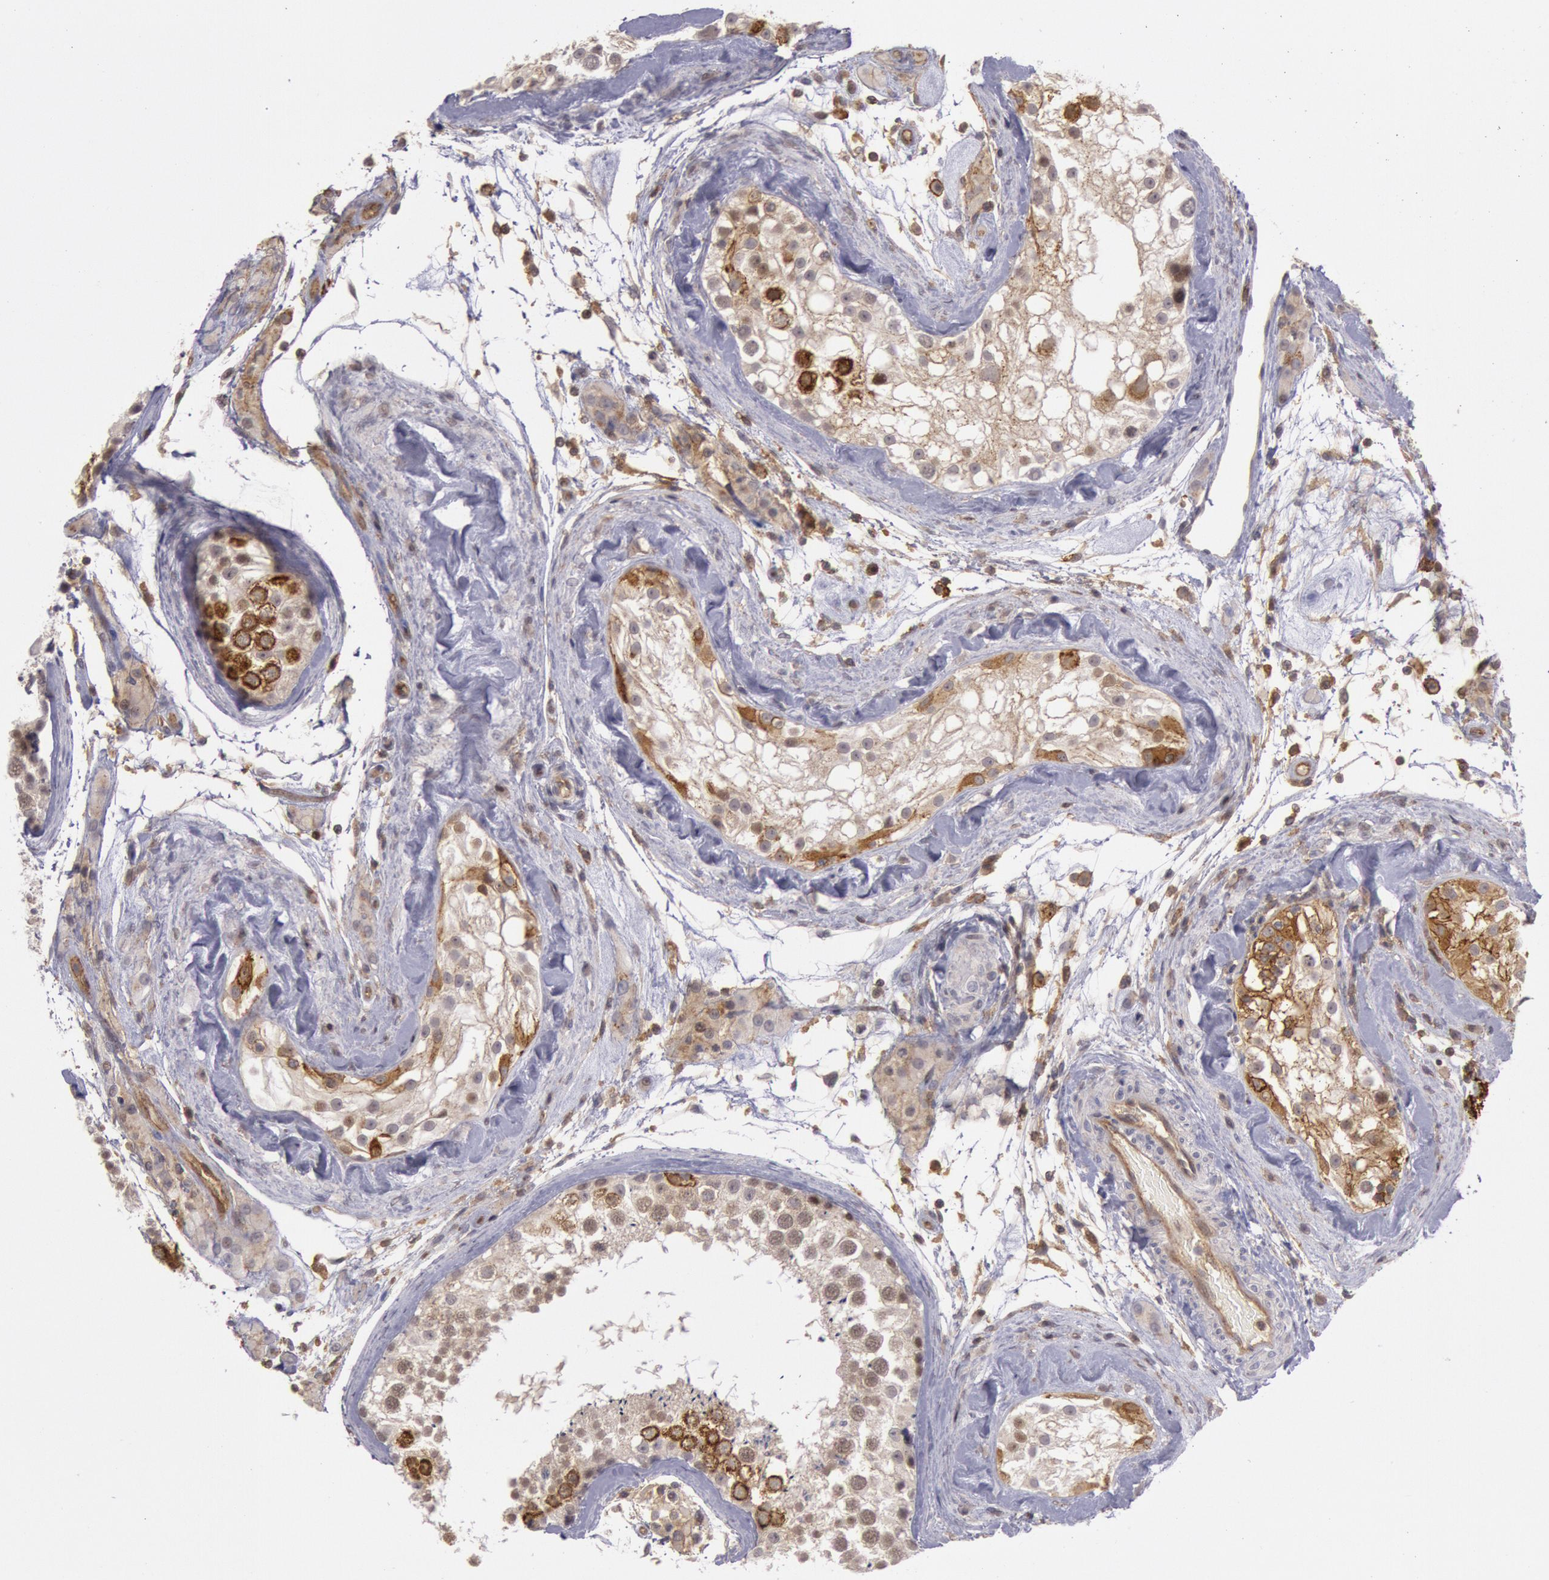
{"staining": {"intensity": "weak", "quantity": ">75%", "location": "cytoplasmic/membranous"}, "tissue": "testis", "cell_type": "Cells in seminiferous ducts", "image_type": "normal", "snomed": [{"axis": "morphology", "description": "Normal tissue, NOS"}, {"axis": "topography", "description": "Testis"}], "caption": "IHC (DAB (3,3'-diaminobenzidine)) staining of benign human testis demonstrates weak cytoplasmic/membranous protein positivity in about >75% of cells in seminiferous ducts.", "gene": "TRIB2", "patient": {"sex": "male", "age": 46}}